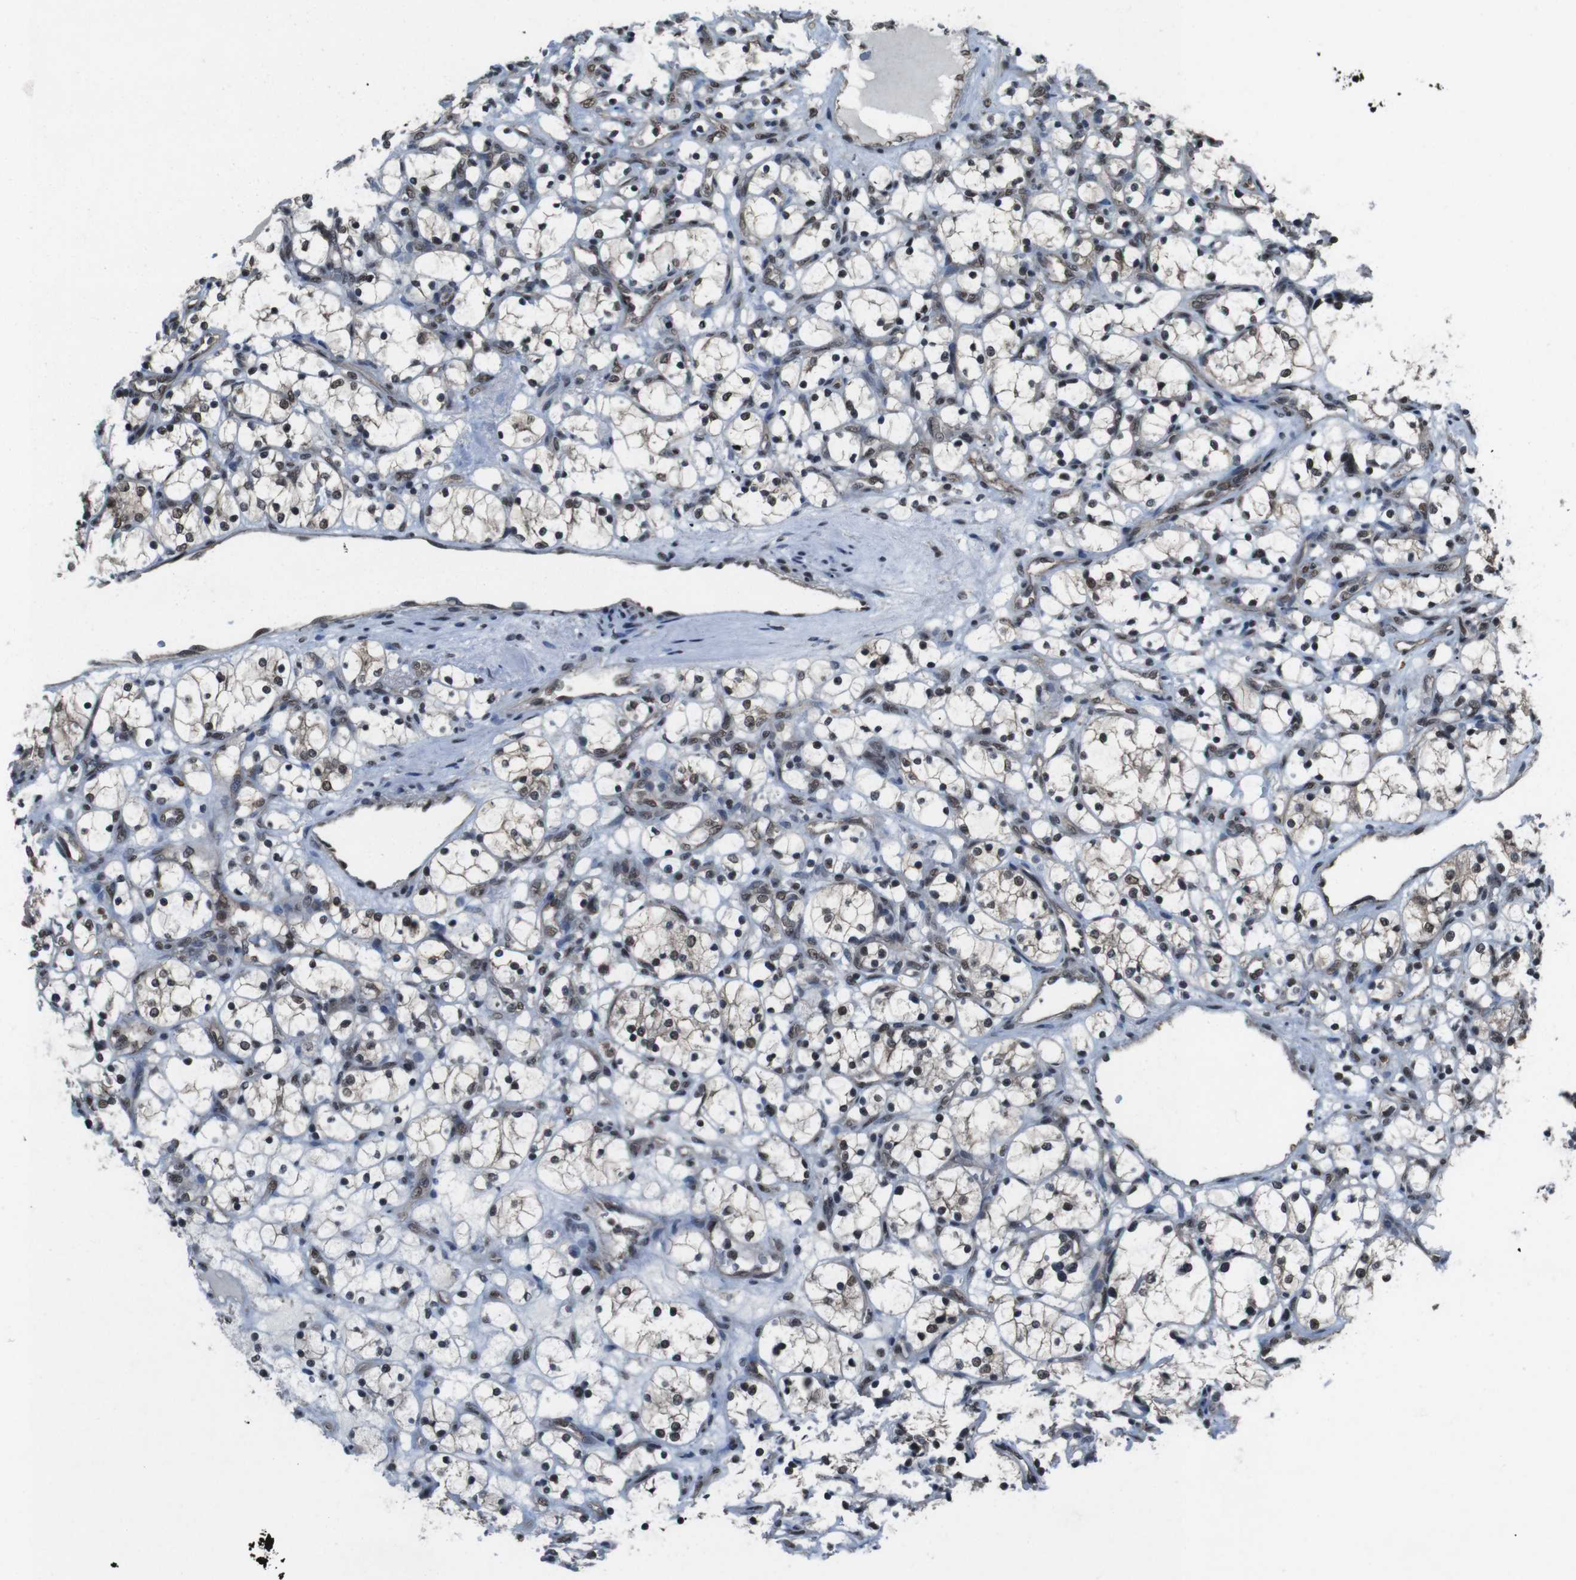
{"staining": {"intensity": "moderate", "quantity": ">75%", "location": "nuclear"}, "tissue": "renal cancer", "cell_type": "Tumor cells", "image_type": "cancer", "snomed": [{"axis": "morphology", "description": "Adenocarcinoma, NOS"}, {"axis": "topography", "description": "Kidney"}], "caption": "A photomicrograph of human renal cancer (adenocarcinoma) stained for a protein demonstrates moderate nuclear brown staining in tumor cells.", "gene": "NR4A2", "patient": {"sex": "female", "age": 69}}